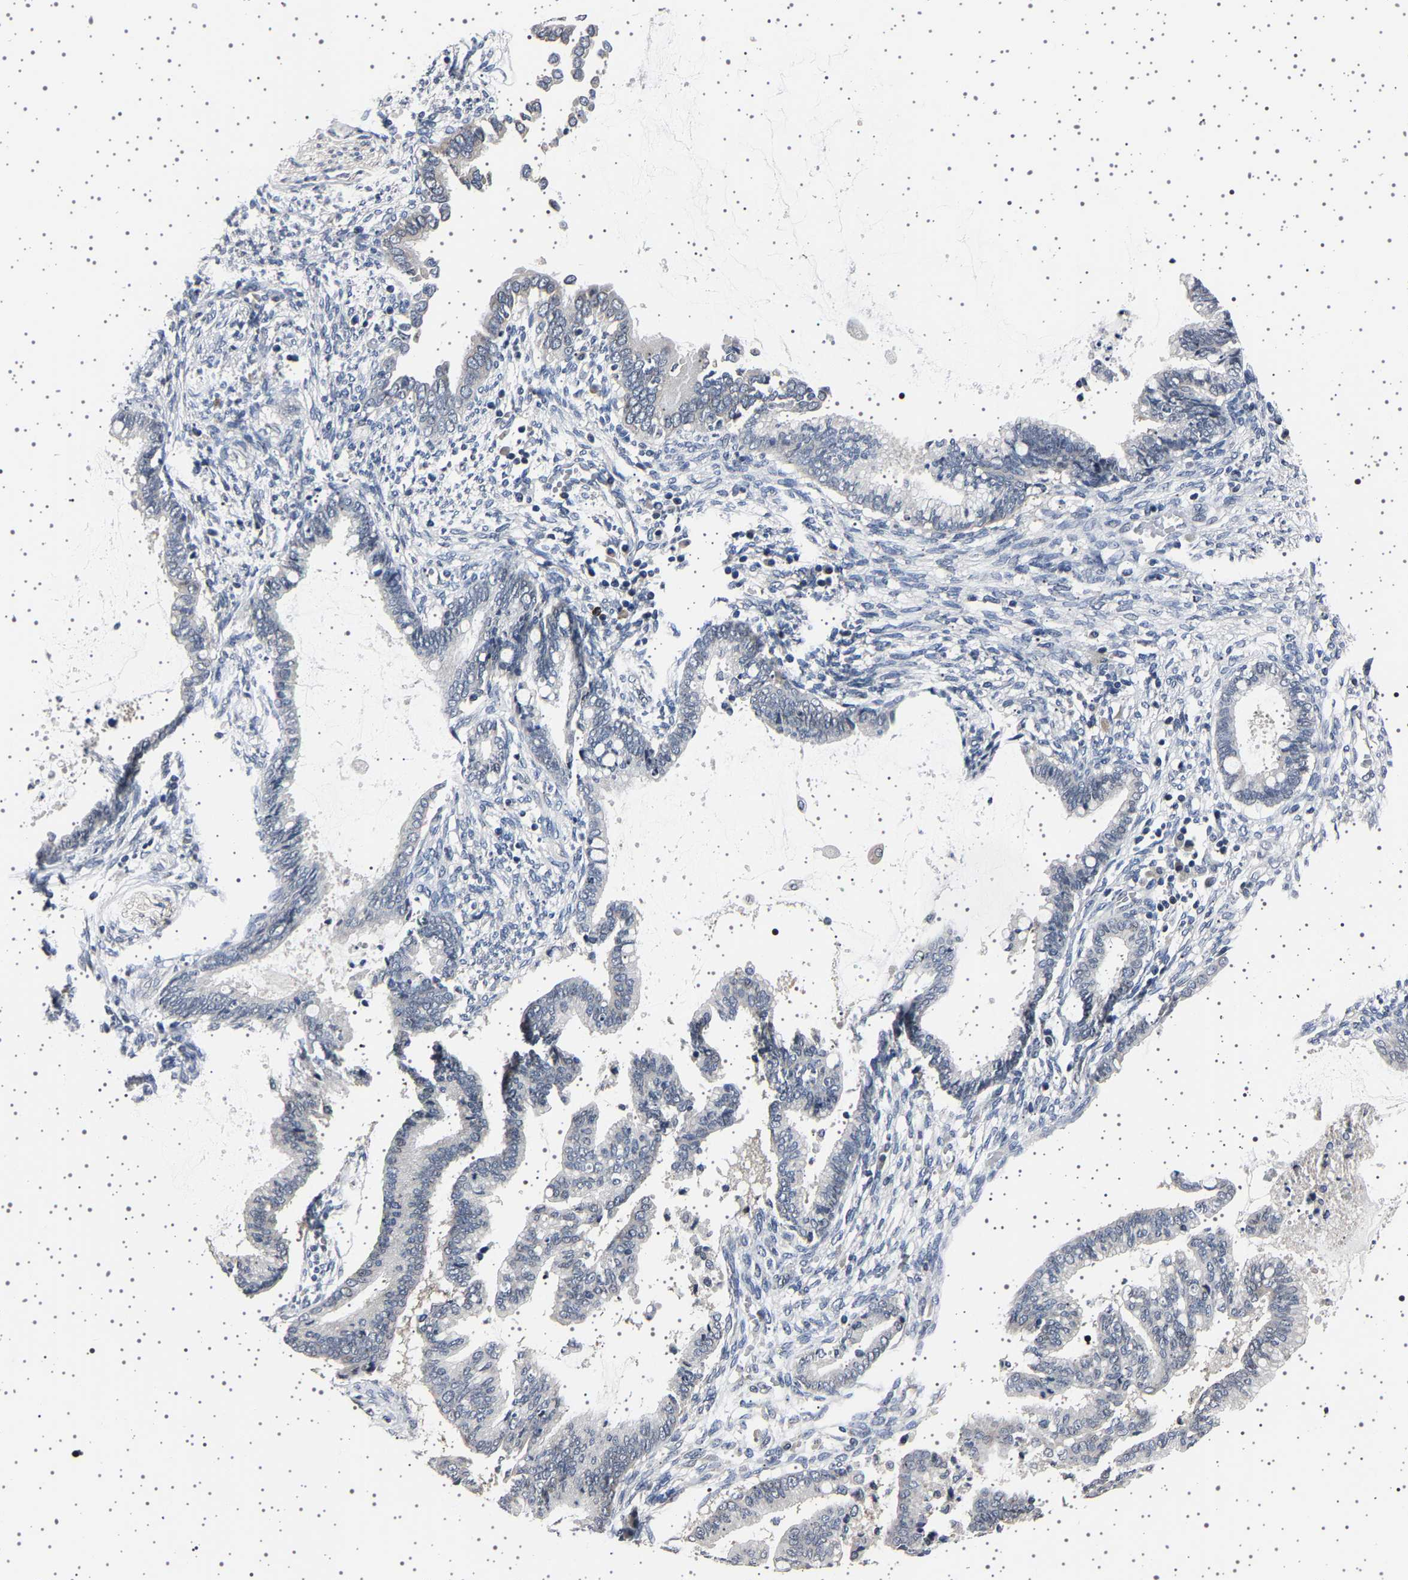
{"staining": {"intensity": "negative", "quantity": "none", "location": "none"}, "tissue": "cervical cancer", "cell_type": "Tumor cells", "image_type": "cancer", "snomed": [{"axis": "morphology", "description": "Adenocarcinoma, NOS"}, {"axis": "topography", "description": "Cervix"}], "caption": "This is an immunohistochemistry micrograph of human cervical adenocarcinoma. There is no staining in tumor cells.", "gene": "IL10RB", "patient": {"sex": "female", "age": 44}}